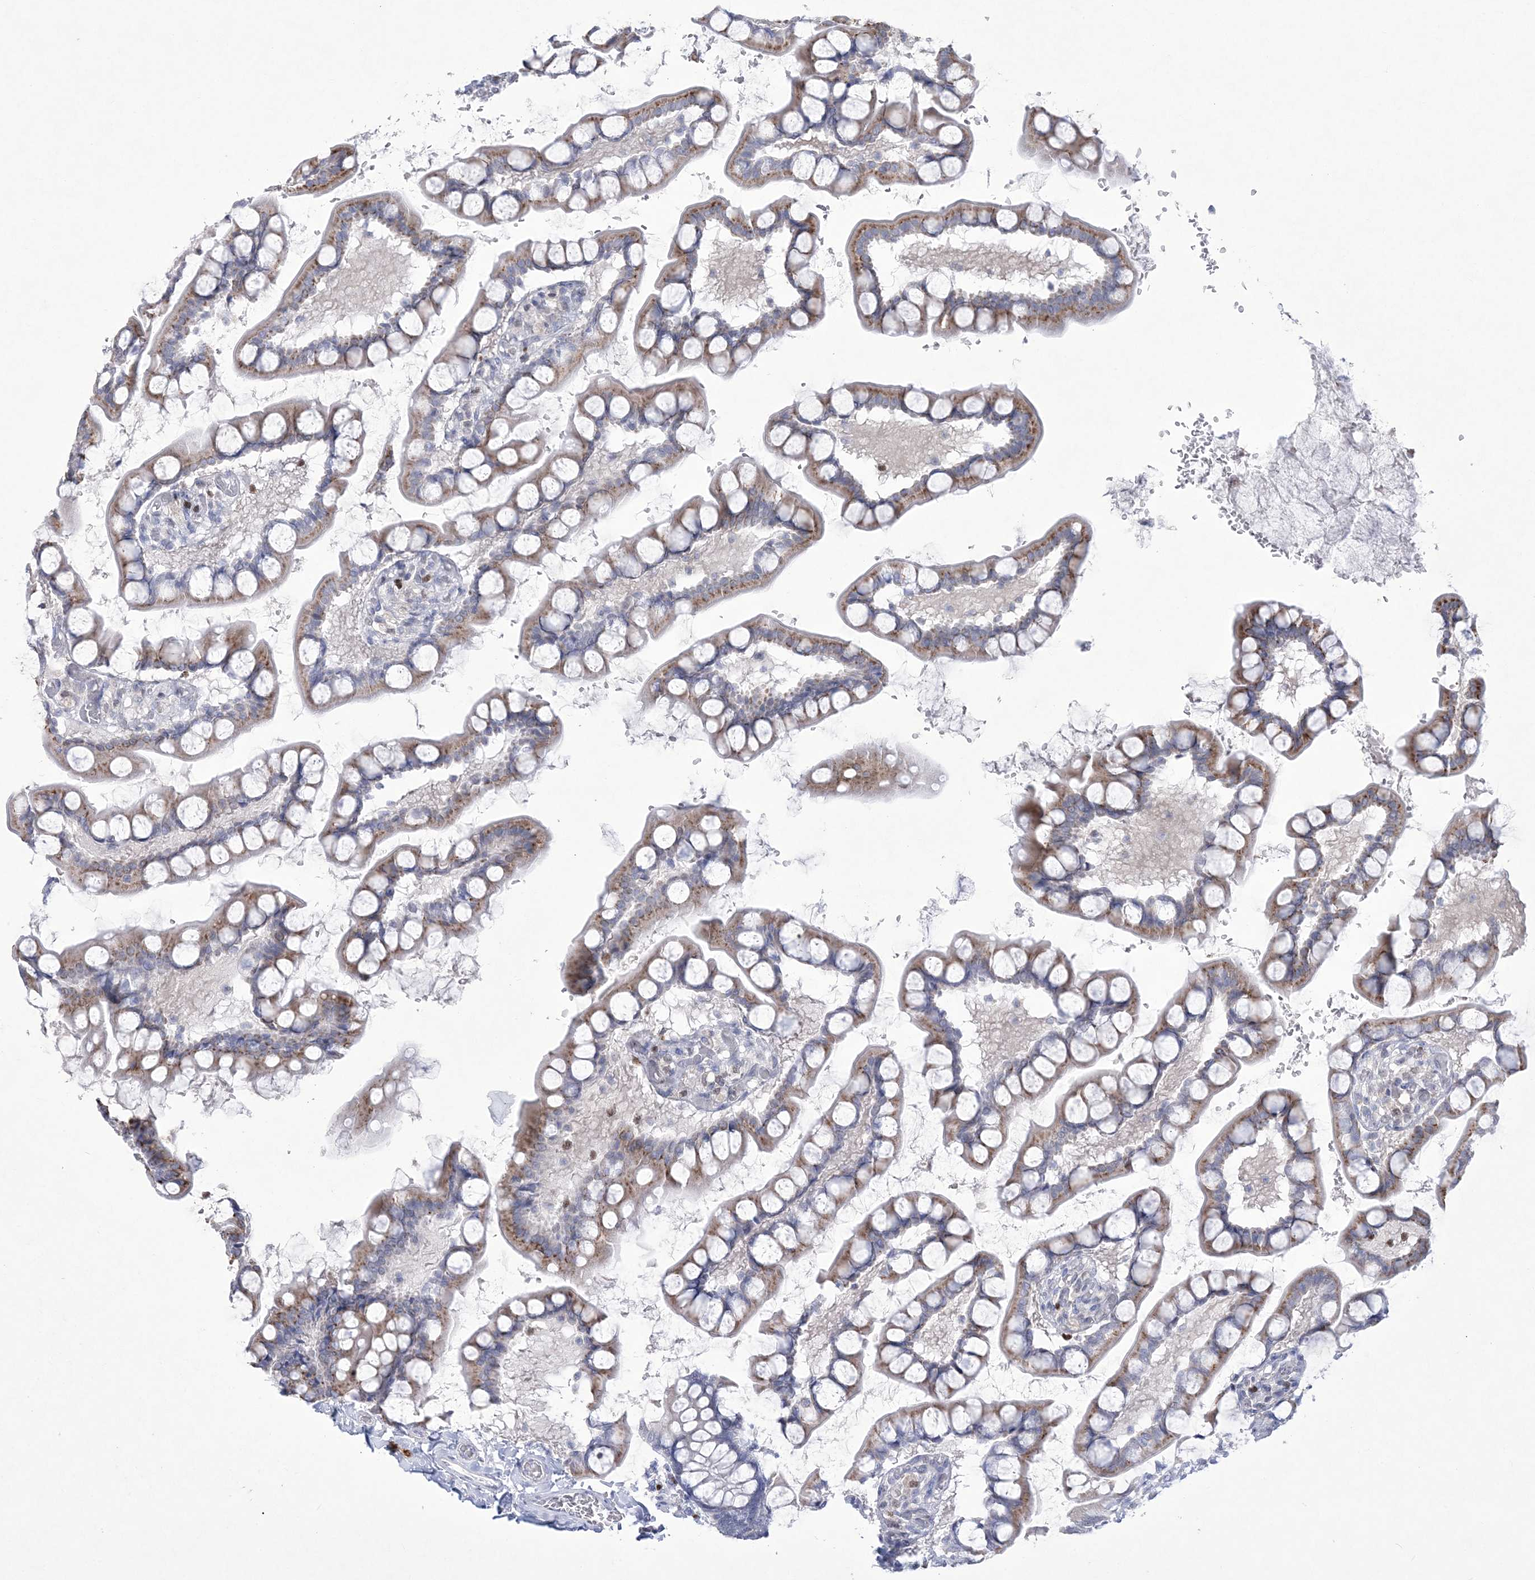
{"staining": {"intensity": "moderate", "quantity": "25%-75%", "location": "cytoplasmic/membranous"}, "tissue": "small intestine", "cell_type": "Glandular cells", "image_type": "normal", "snomed": [{"axis": "morphology", "description": "Normal tissue, NOS"}, {"axis": "topography", "description": "Small intestine"}], "caption": "Small intestine stained for a protein (brown) reveals moderate cytoplasmic/membranous positive staining in approximately 25%-75% of glandular cells.", "gene": "WDR27", "patient": {"sex": "male", "age": 52}}